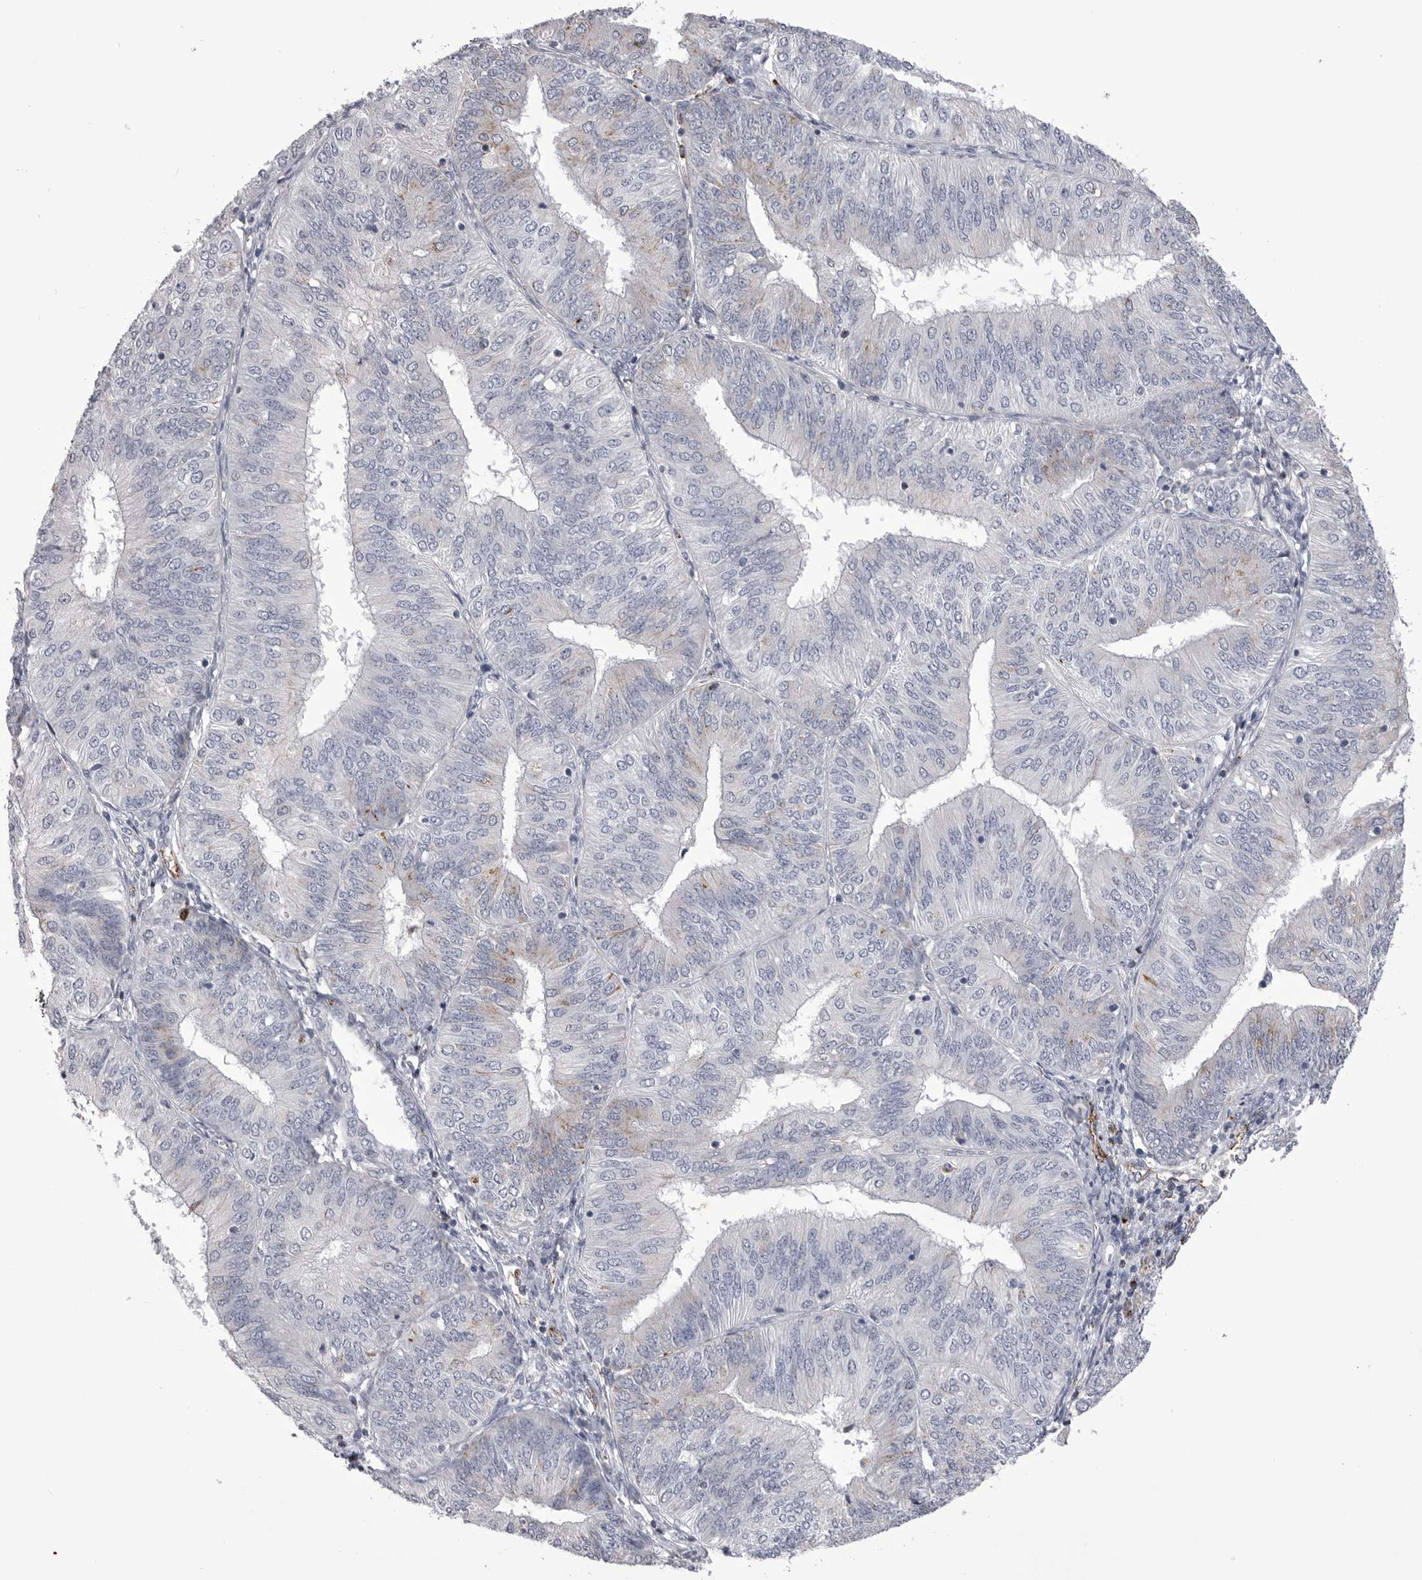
{"staining": {"intensity": "weak", "quantity": "<25%", "location": "cytoplasmic/membranous"}, "tissue": "endometrial cancer", "cell_type": "Tumor cells", "image_type": "cancer", "snomed": [{"axis": "morphology", "description": "Adenocarcinoma, NOS"}, {"axis": "topography", "description": "Endometrium"}], "caption": "Immunohistochemistry (IHC) of human endometrial cancer shows no expression in tumor cells.", "gene": "PSPN", "patient": {"sex": "female", "age": 58}}